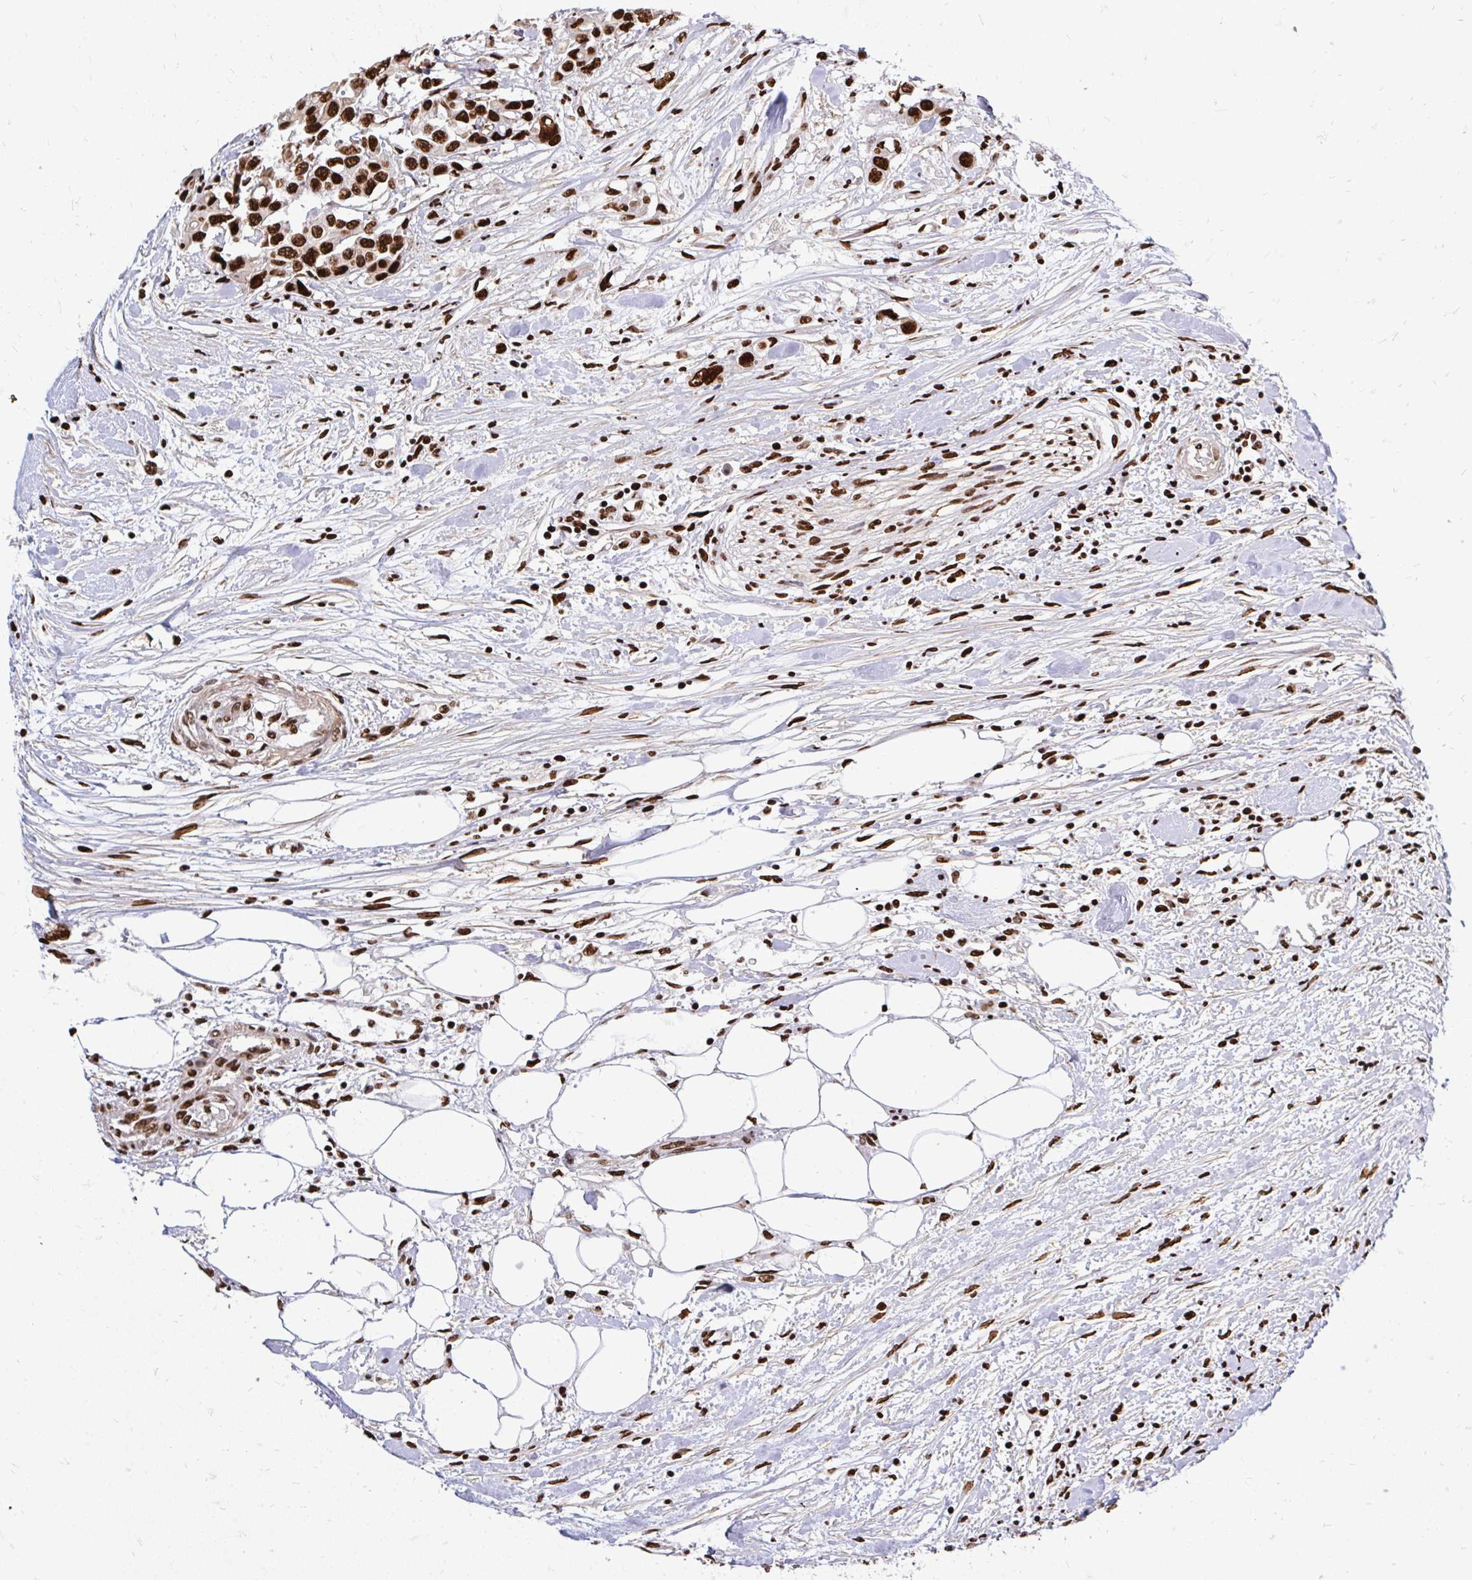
{"staining": {"intensity": "strong", "quantity": ">75%", "location": "nuclear"}, "tissue": "colorectal cancer", "cell_type": "Tumor cells", "image_type": "cancer", "snomed": [{"axis": "morphology", "description": "Adenocarcinoma, NOS"}, {"axis": "topography", "description": "Colon"}], "caption": "Human colorectal cancer (adenocarcinoma) stained with a brown dye exhibits strong nuclear positive staining in approximately >75% of tumor cells.", "gene": "TBL1Y", "patient": {"sex": "male", "age": 77}}